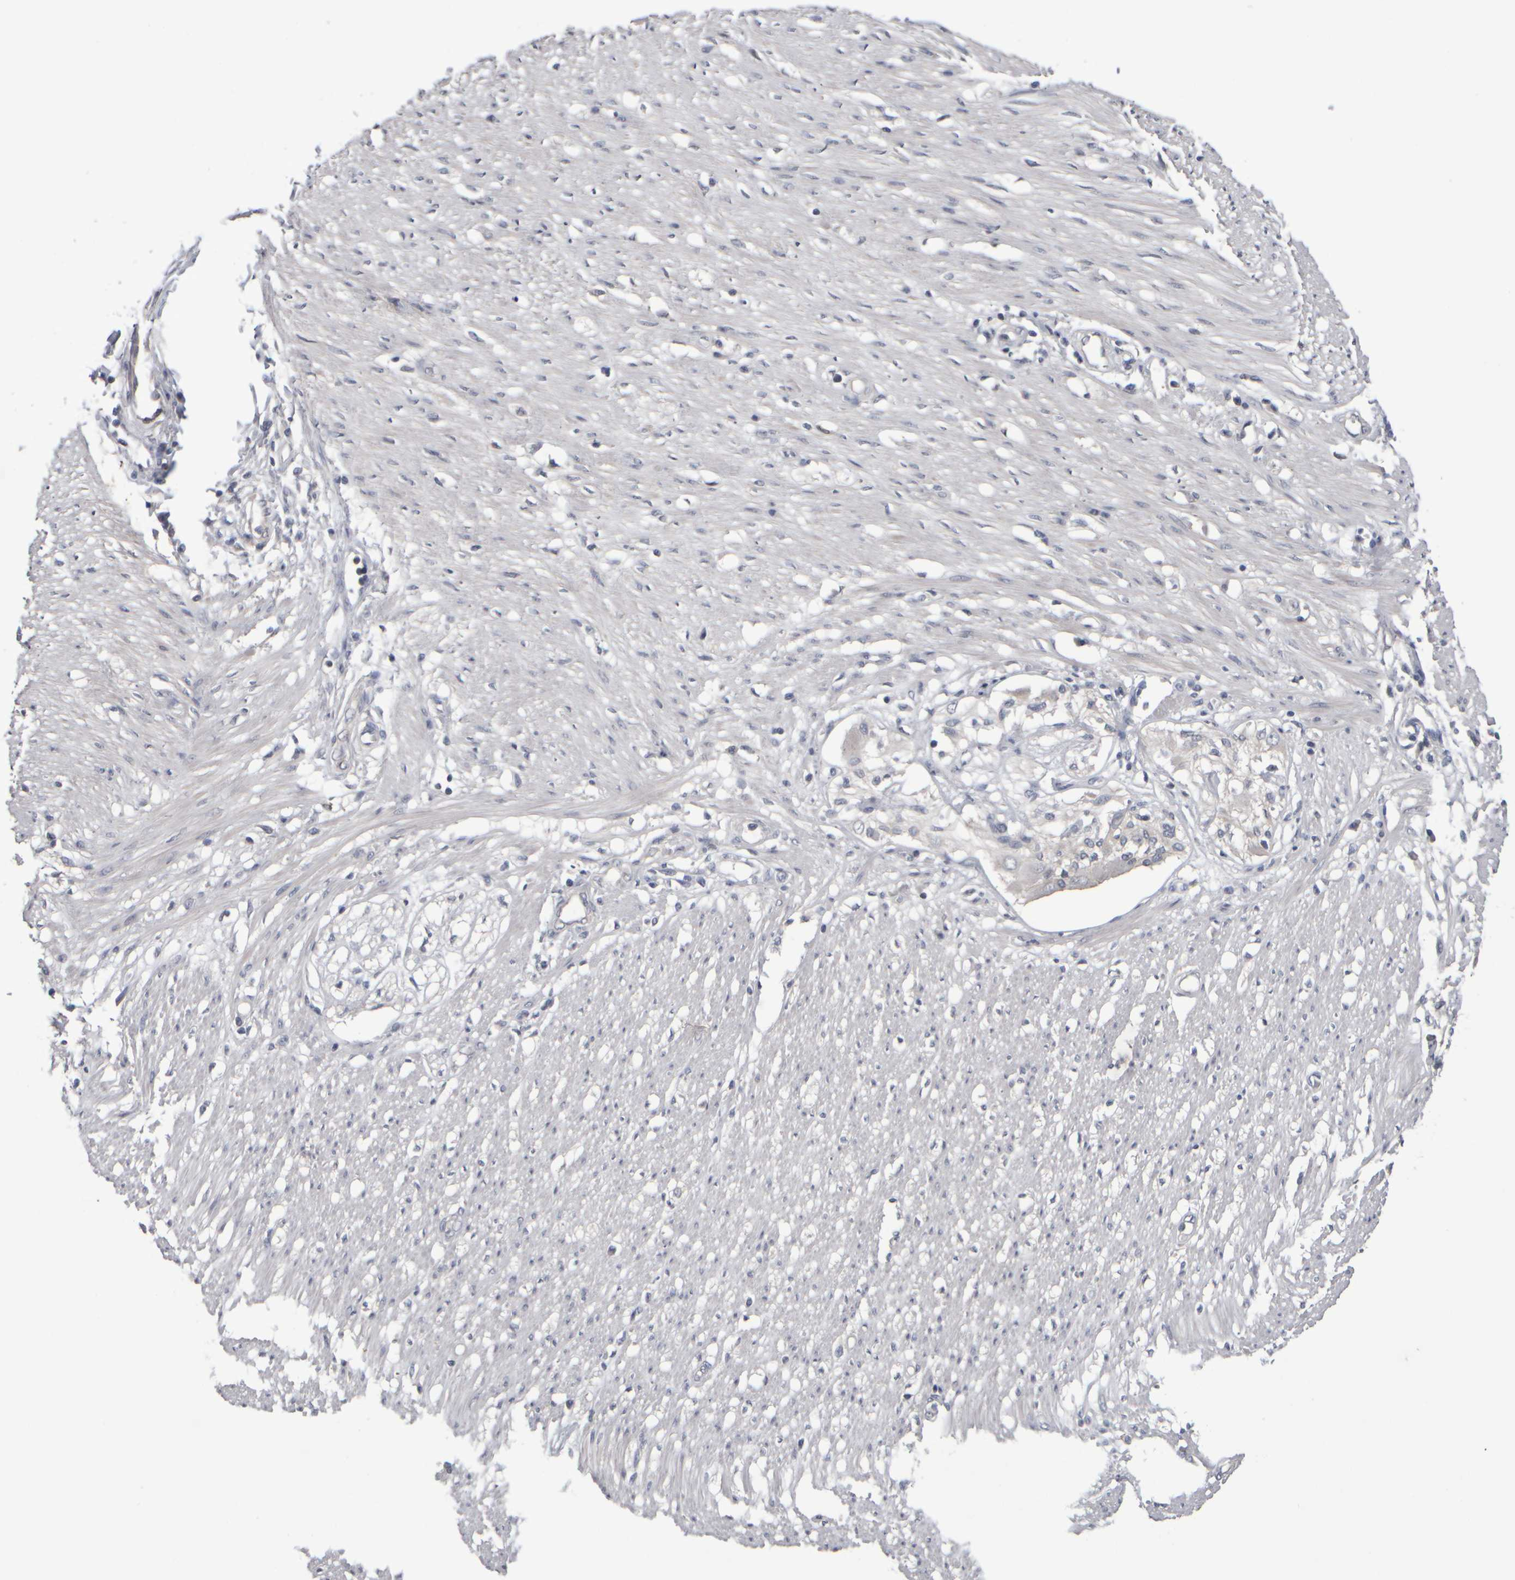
{"staining": {"intensity": "negative", "quantity": "none", "location": "none"}, "tissue": "adipose tissue", "cell_type": "Adipocytes", "image_type": "normal", "snomed": [{"axis": "morphology", "description": "Normal tissue, NOS"}, {"axis": "morphology", "description": "Adenocarcinoma, NOS"}, {"axis": "topography", "description": "Colon"}, {"axis": "topography", "description": "Peripheral nerve tissue"}], "caption": "Immunohistochemistry (IHC) of benign human adipose tissue exhibits no staining in adipocytes.", "gene": "EPHX2", "patient": {"sex": "male", "age": 14}}